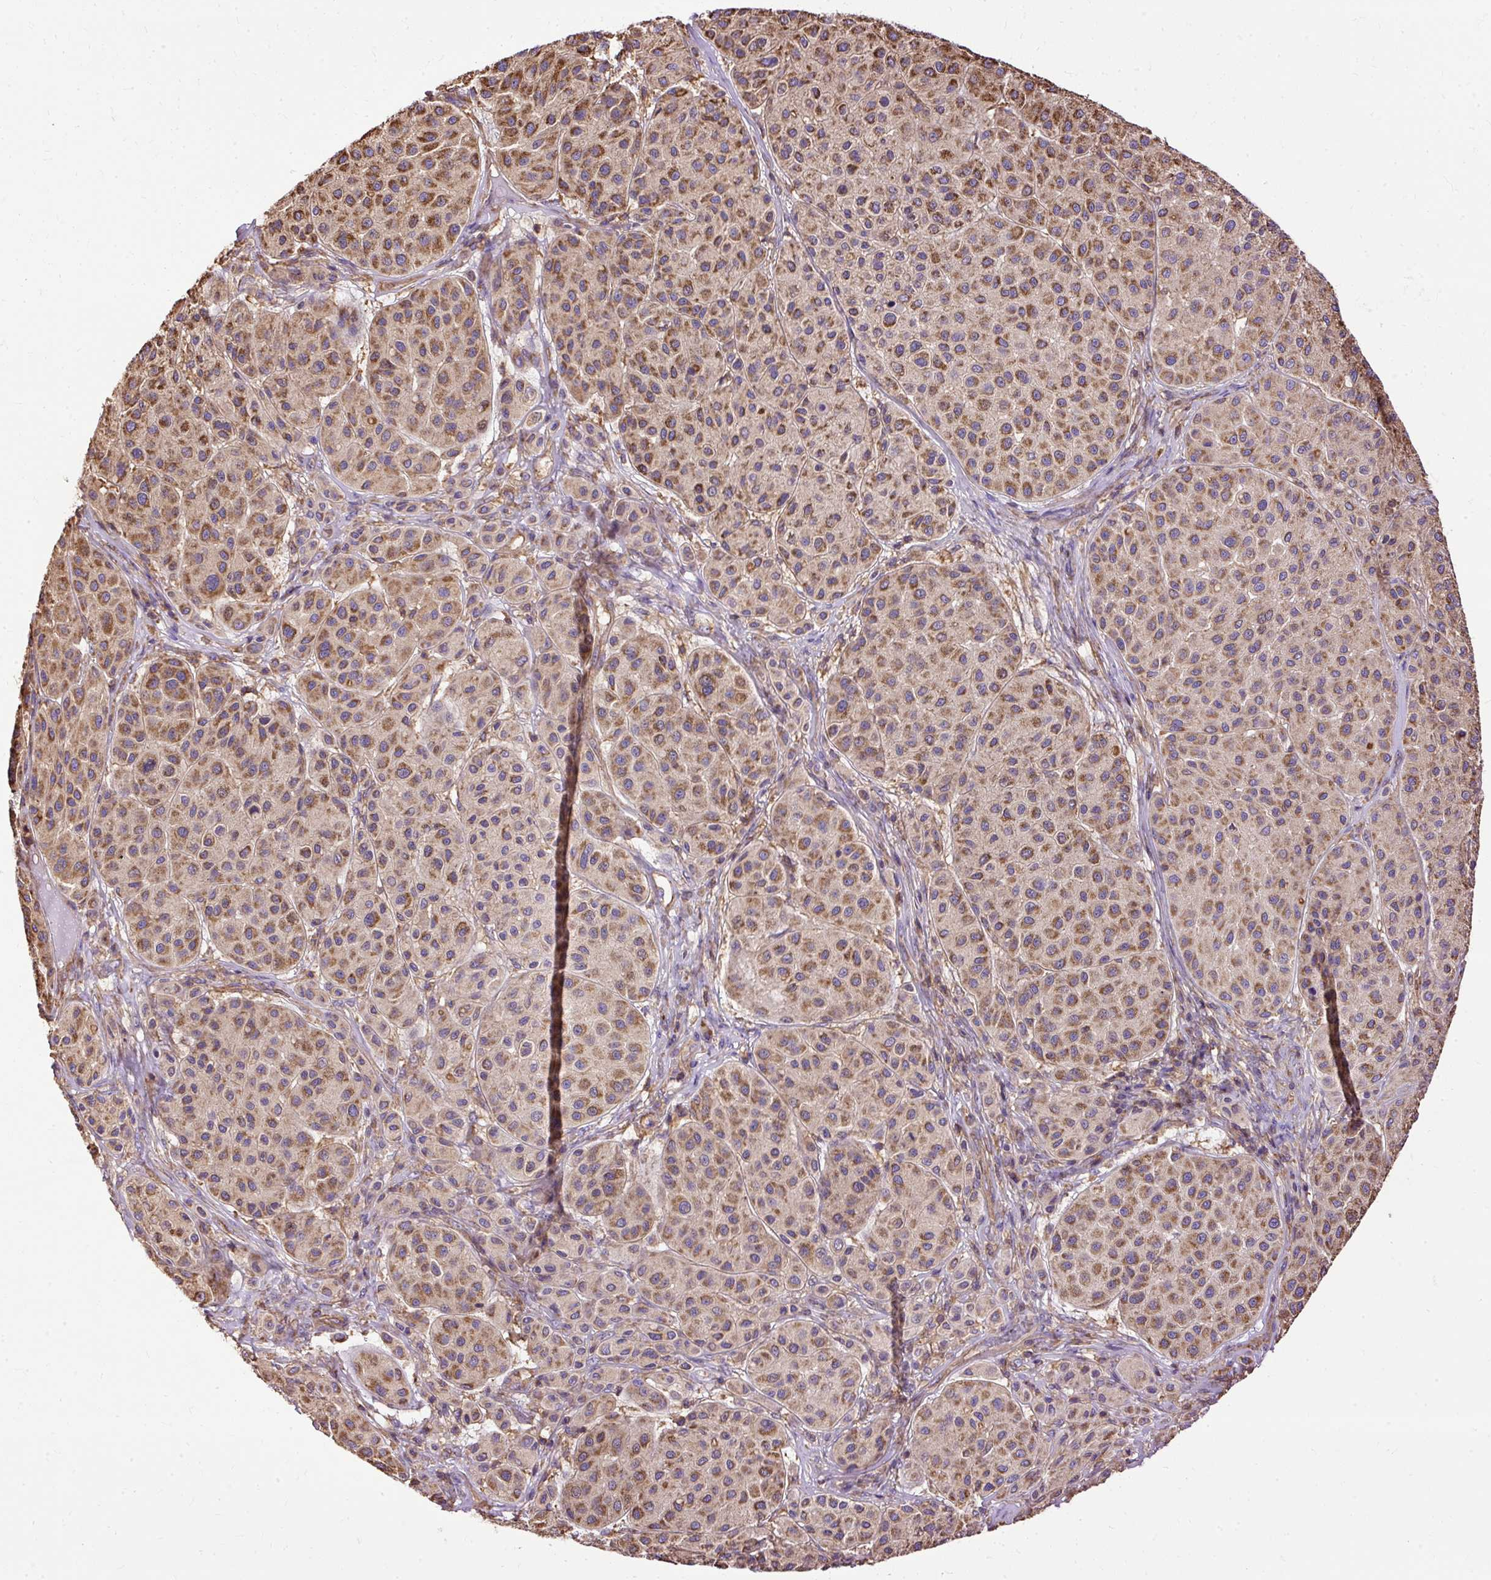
{"staining": {"intensity": "moderate", "quantity": ">75%", "location": "cytoplasmic/membranous"}, "tissue": "melanoma", "cell_type": "Tumor cells", "image_type": "cancer", "snomed": [{"axis": "morphology", "description": "Malignant melanoma, Metastatic site"}, {"axis": "topography", "description": "Smooth muscle"}], "caption": "IHC histopathology image of human malignant melanoma (metastatic site) stained for a protein (brown), which demonstrates medium levels of moderate cytoplasmic/membranous expression in approximately >75% of tumor cells.", "gene": "KLHL11", "patient": {"sex": "male", "age": 41}}